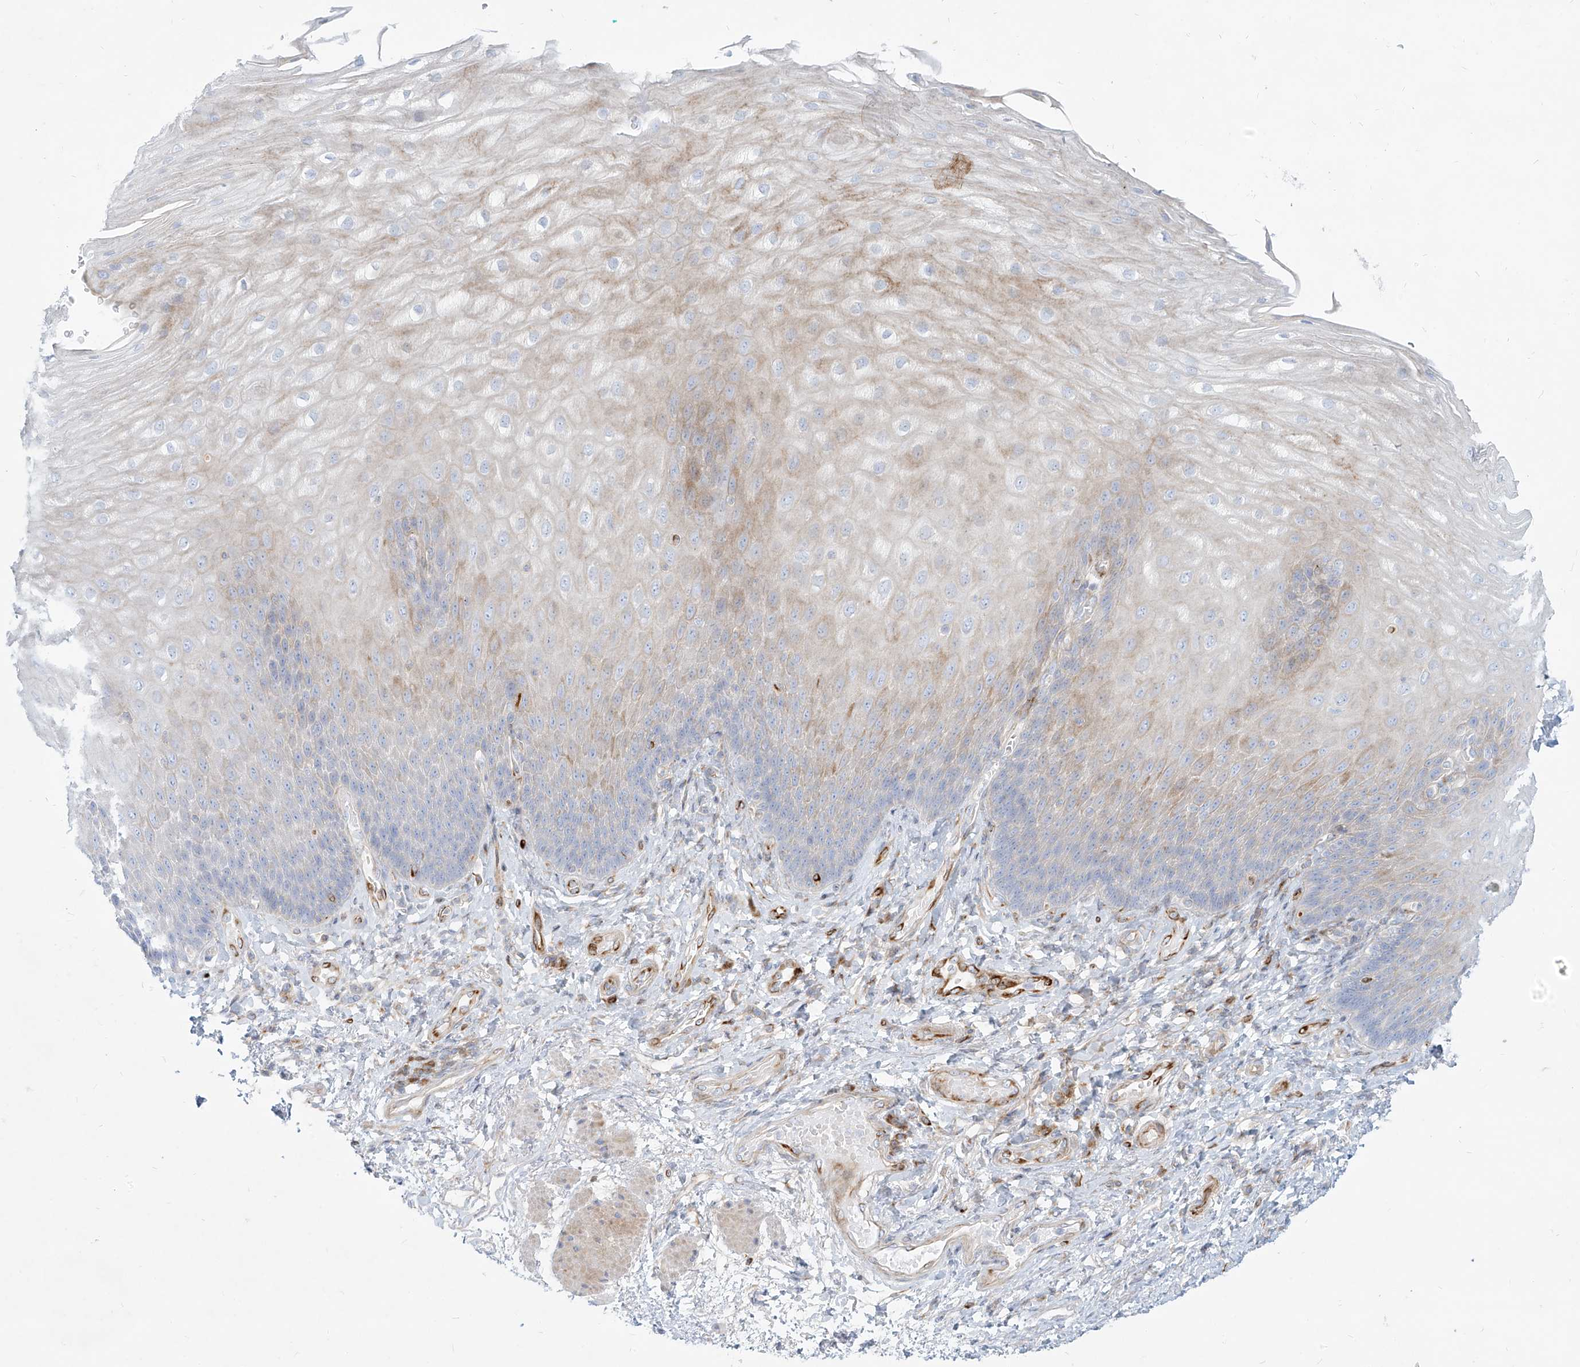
{"staining": {"intensity": "weak", "quantity": "25%-75%", "location": "cytoplasmic/membranous"}, "tissue": "esophagus", "cell_type": "Squamous epithelial cells", "image_type": "normal", "snomed": [{"axis": "morphology", "description": "Normal tissue, NOS"}, {"axis": "topography", "description": "Esophagus"}], "caption": "The image exhibits staining of normal esophagus, revealing weak cytoplasmic/membranous protein staining (brown color) within squamous epithelial cells. The protein of interest is stained brown, and the nuclei are stained in blue (DAB (3,3'-diaminobenzidine) IHC with brightfield microscopy, high magnification).", "gene": "MTX2", "patient": {"sex": "male", "age": 54}}